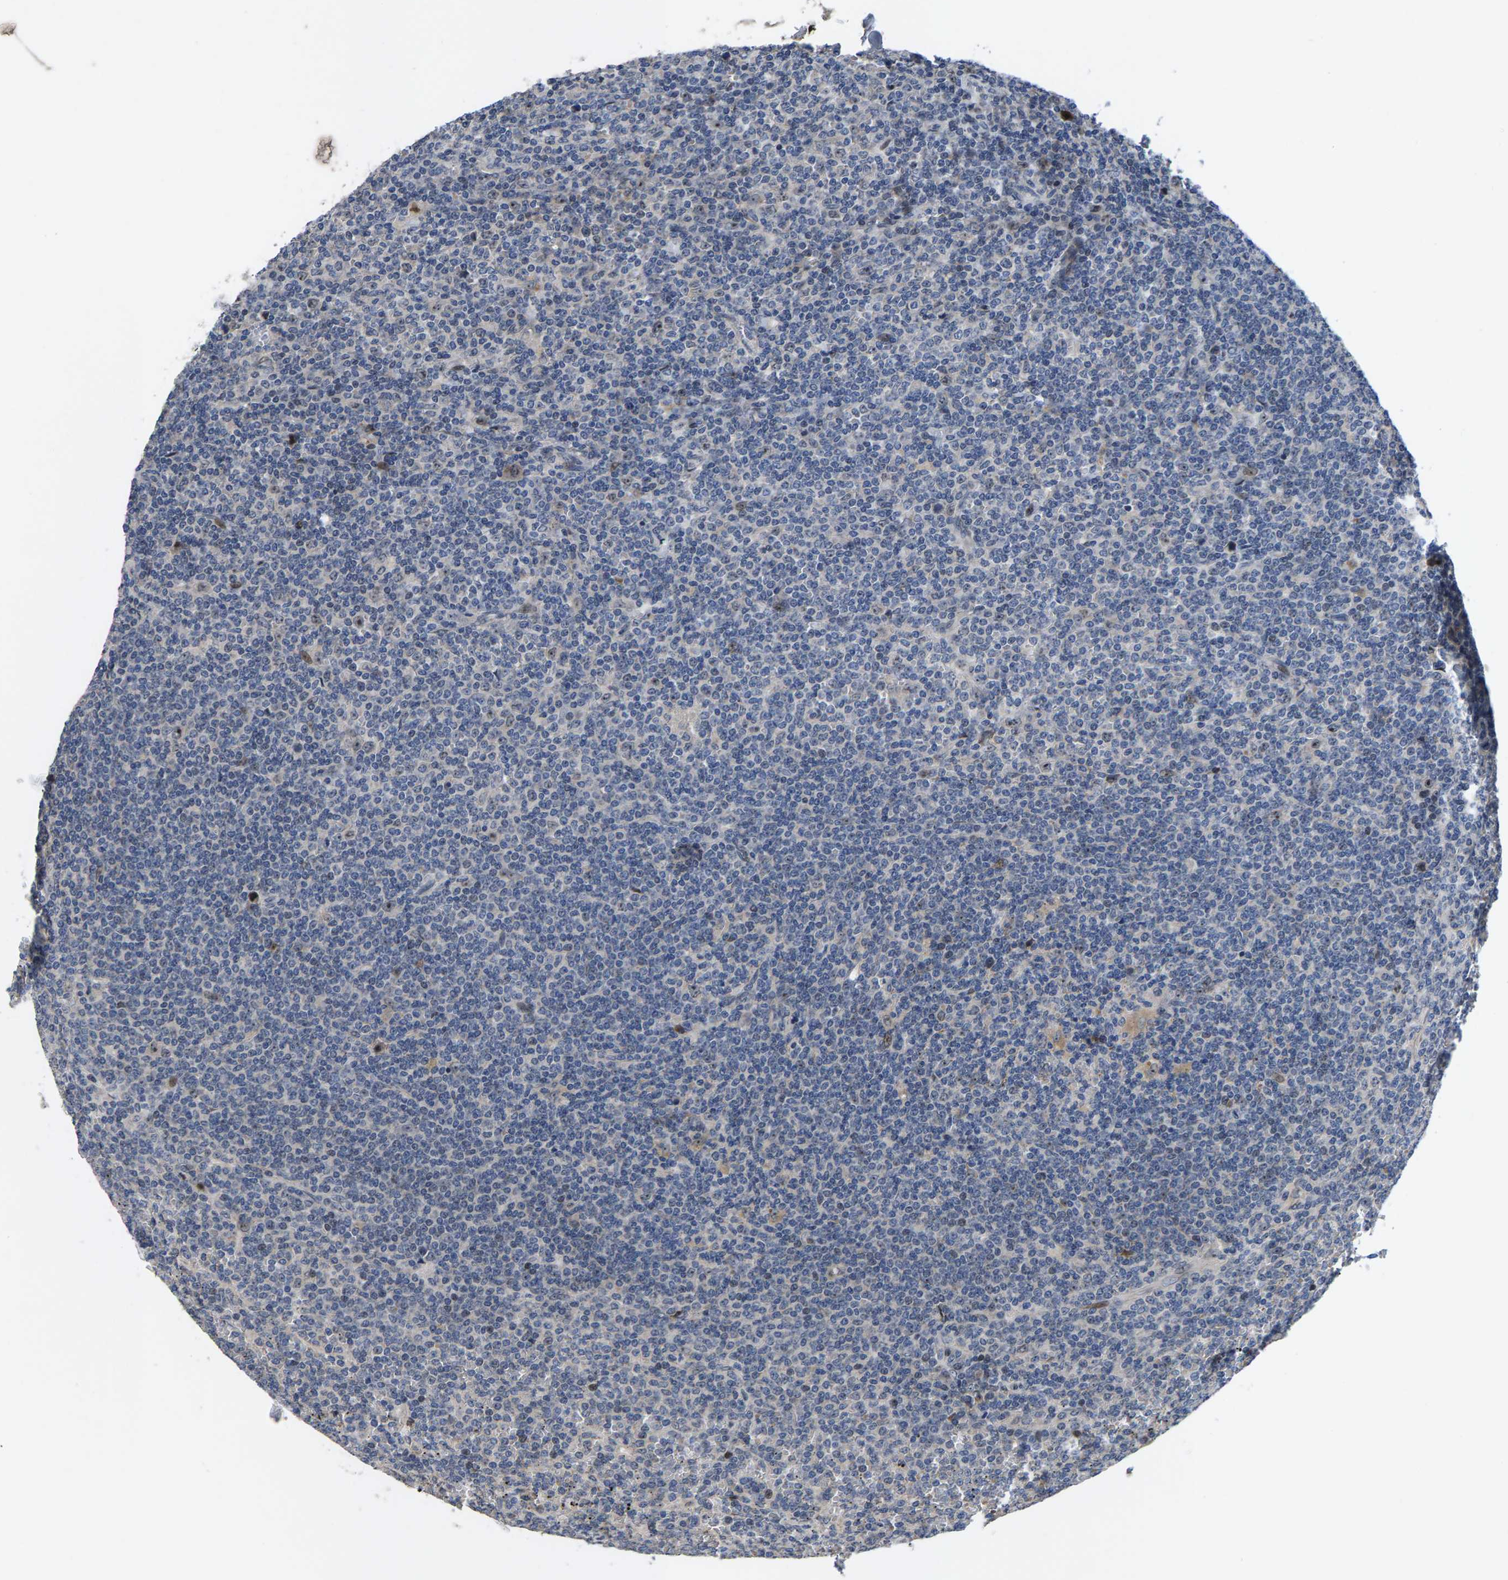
{"staining": {"intensity": "negative", "quantity": "none", "location": "none"}, "tissue": "lymphoma", "cell_type": "Tumor cells", "image_type": "cancer", "snomed": [{"axis": "morphology", "description": "Malignant lymphoma, non-Hodgkin's type, Low grade"}, {"axis": "topography", "description": "Spleen"}], "caption": "A micrograph of low-grade malignant lymphoma, non-Hodgkin's type stained for a protein displays no brown staining in tumor cells.", "gene": "HAUS6", "patient": {"sex": "female", "age": 19}}